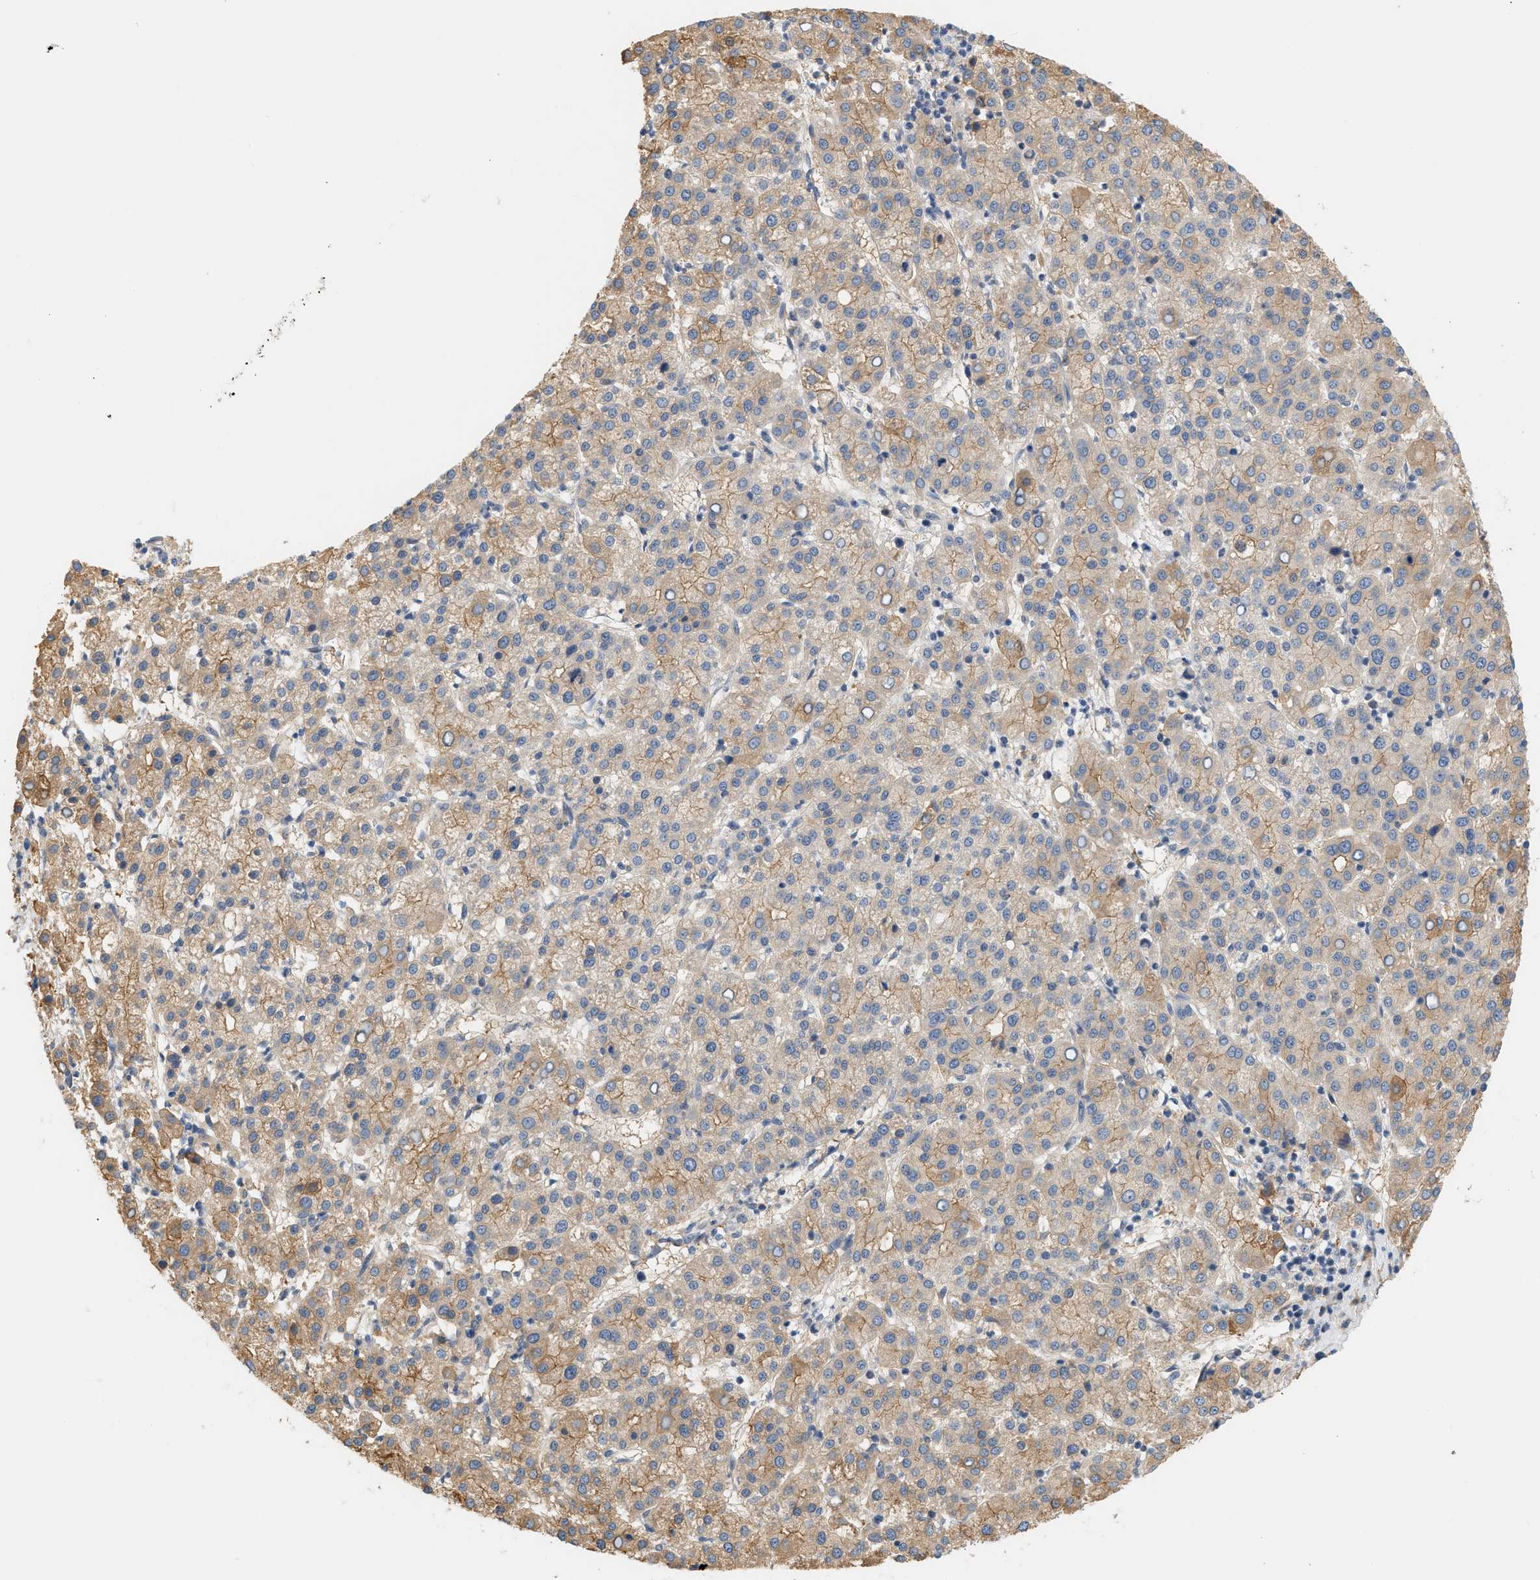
{"staining": {"intensity": "weak", "quantity": "25%-75%", "location": "cytoplasmic/membranous"}, "tissue": "liver cancer", "cell_type": "Tumor cells", "image_type": "cancer", "snomed": [{"axis": "morphology", "description": "Carcinoma, Hepatocellular, NOS"}, {"axis": "topography", "description": "Liver"}], "caption": "DAB (3,3'-diaminobenzidine) immunohistochemical staining of liver cancer displays weak cytoplasmic/membranous protein positivity in approximately 25%-75% of tumor cells. (DAB (3,3'-diaminobenzidine) IHC, brown staining for protein, blue staining for nuclei).", "gene": "CTXN1", "patient": {"sex": "female", "age": 58}}